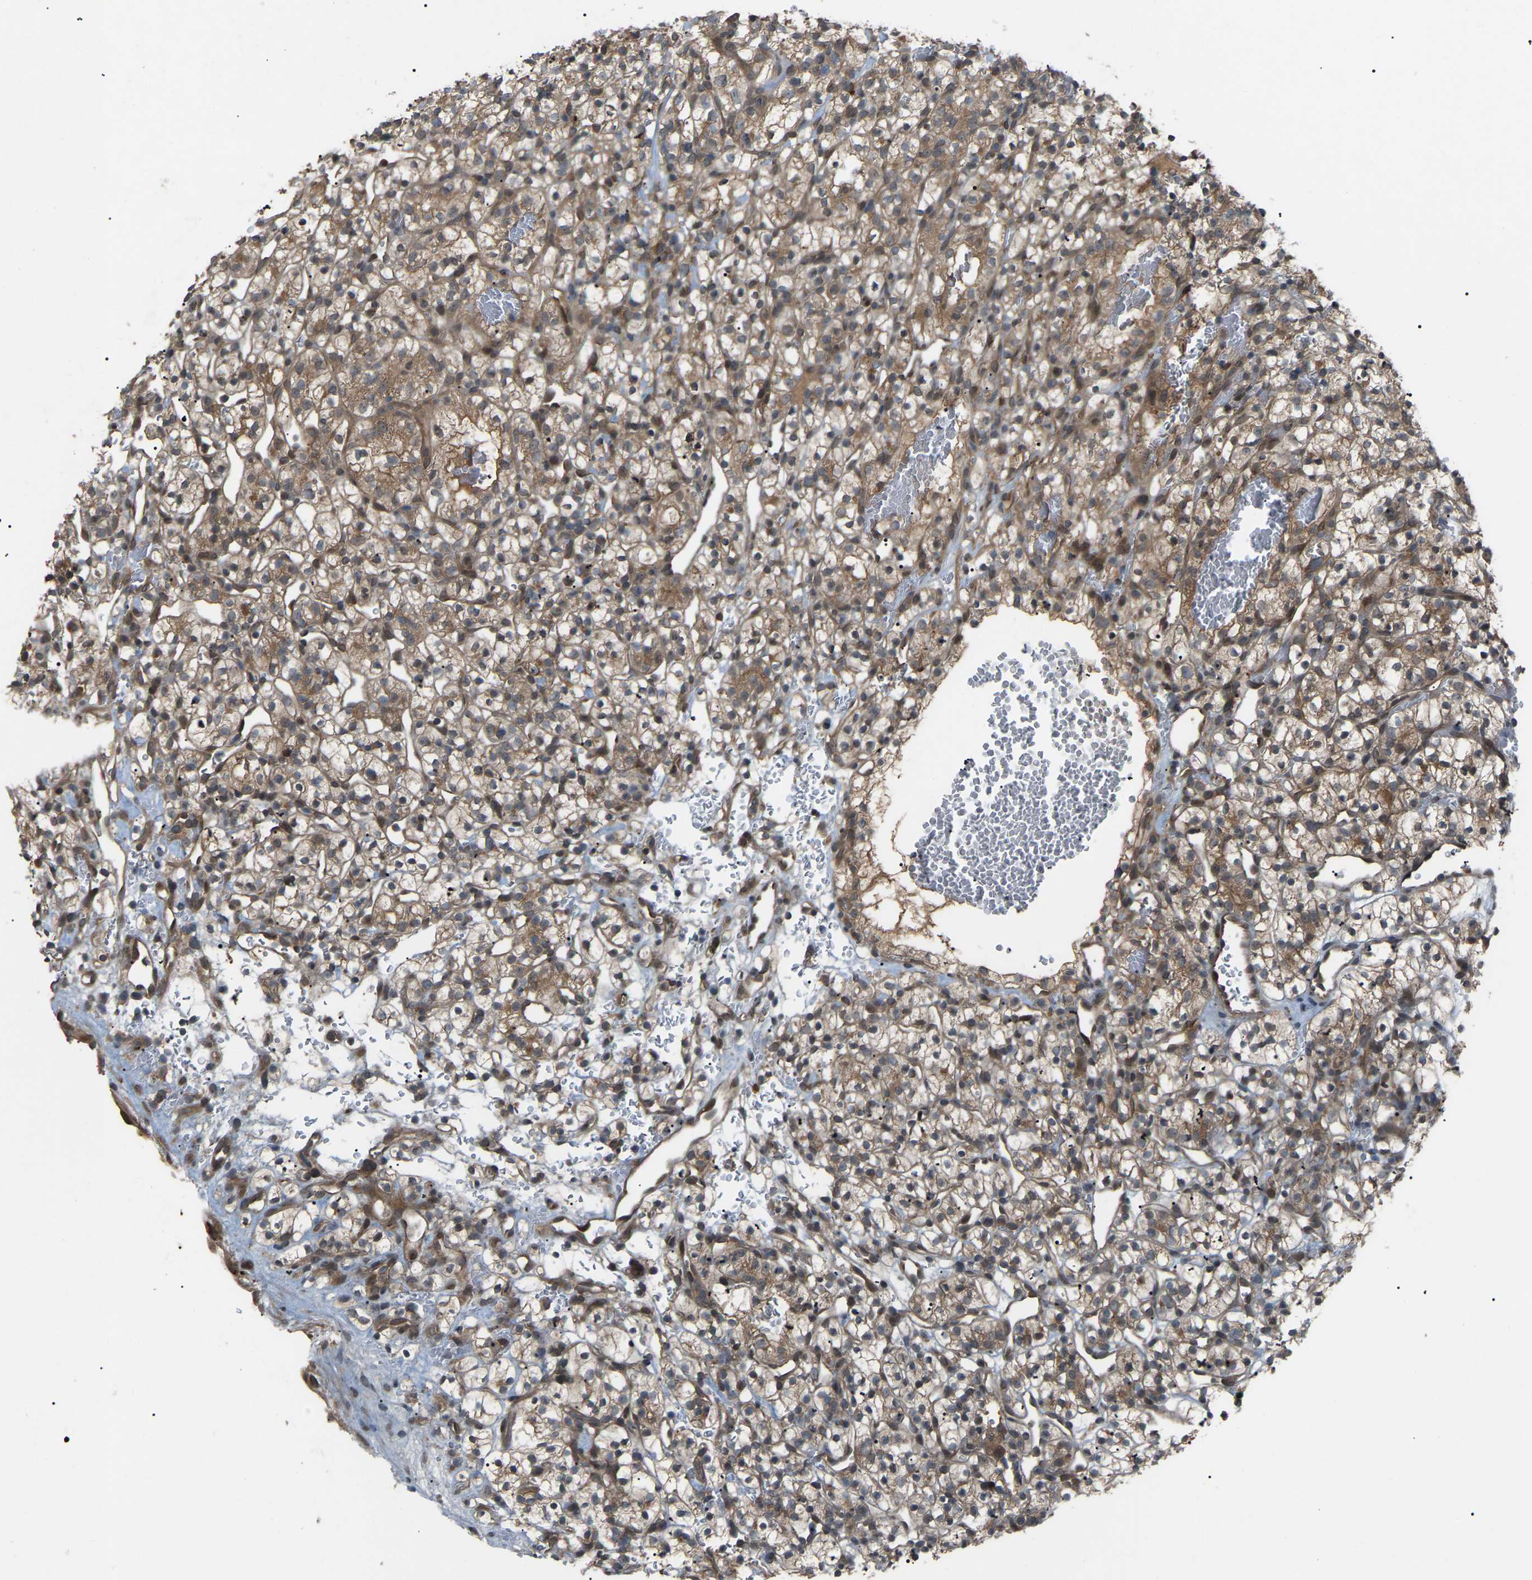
{"staining": {"intensity": "moderate", "quantity": ">75%", "location": "cytoplasmic/membranous"}, "tissue": "renal cancer", "cell_type": "Tumor cells", "image_type": "cancer", "snomed": [{"axis": "morphology", "description": "Adenocarcinoma, NOS"}, {"axis": "topography", "description": "Kidney"}], "caption": "Protein analysis of renal adenocarcinoma tissue exhibits moderate cytoplasmic/membranous positivity in about >75% of tumor cells.", "gene": "CROT", "patient": {"sex": "female", "age": 57}}